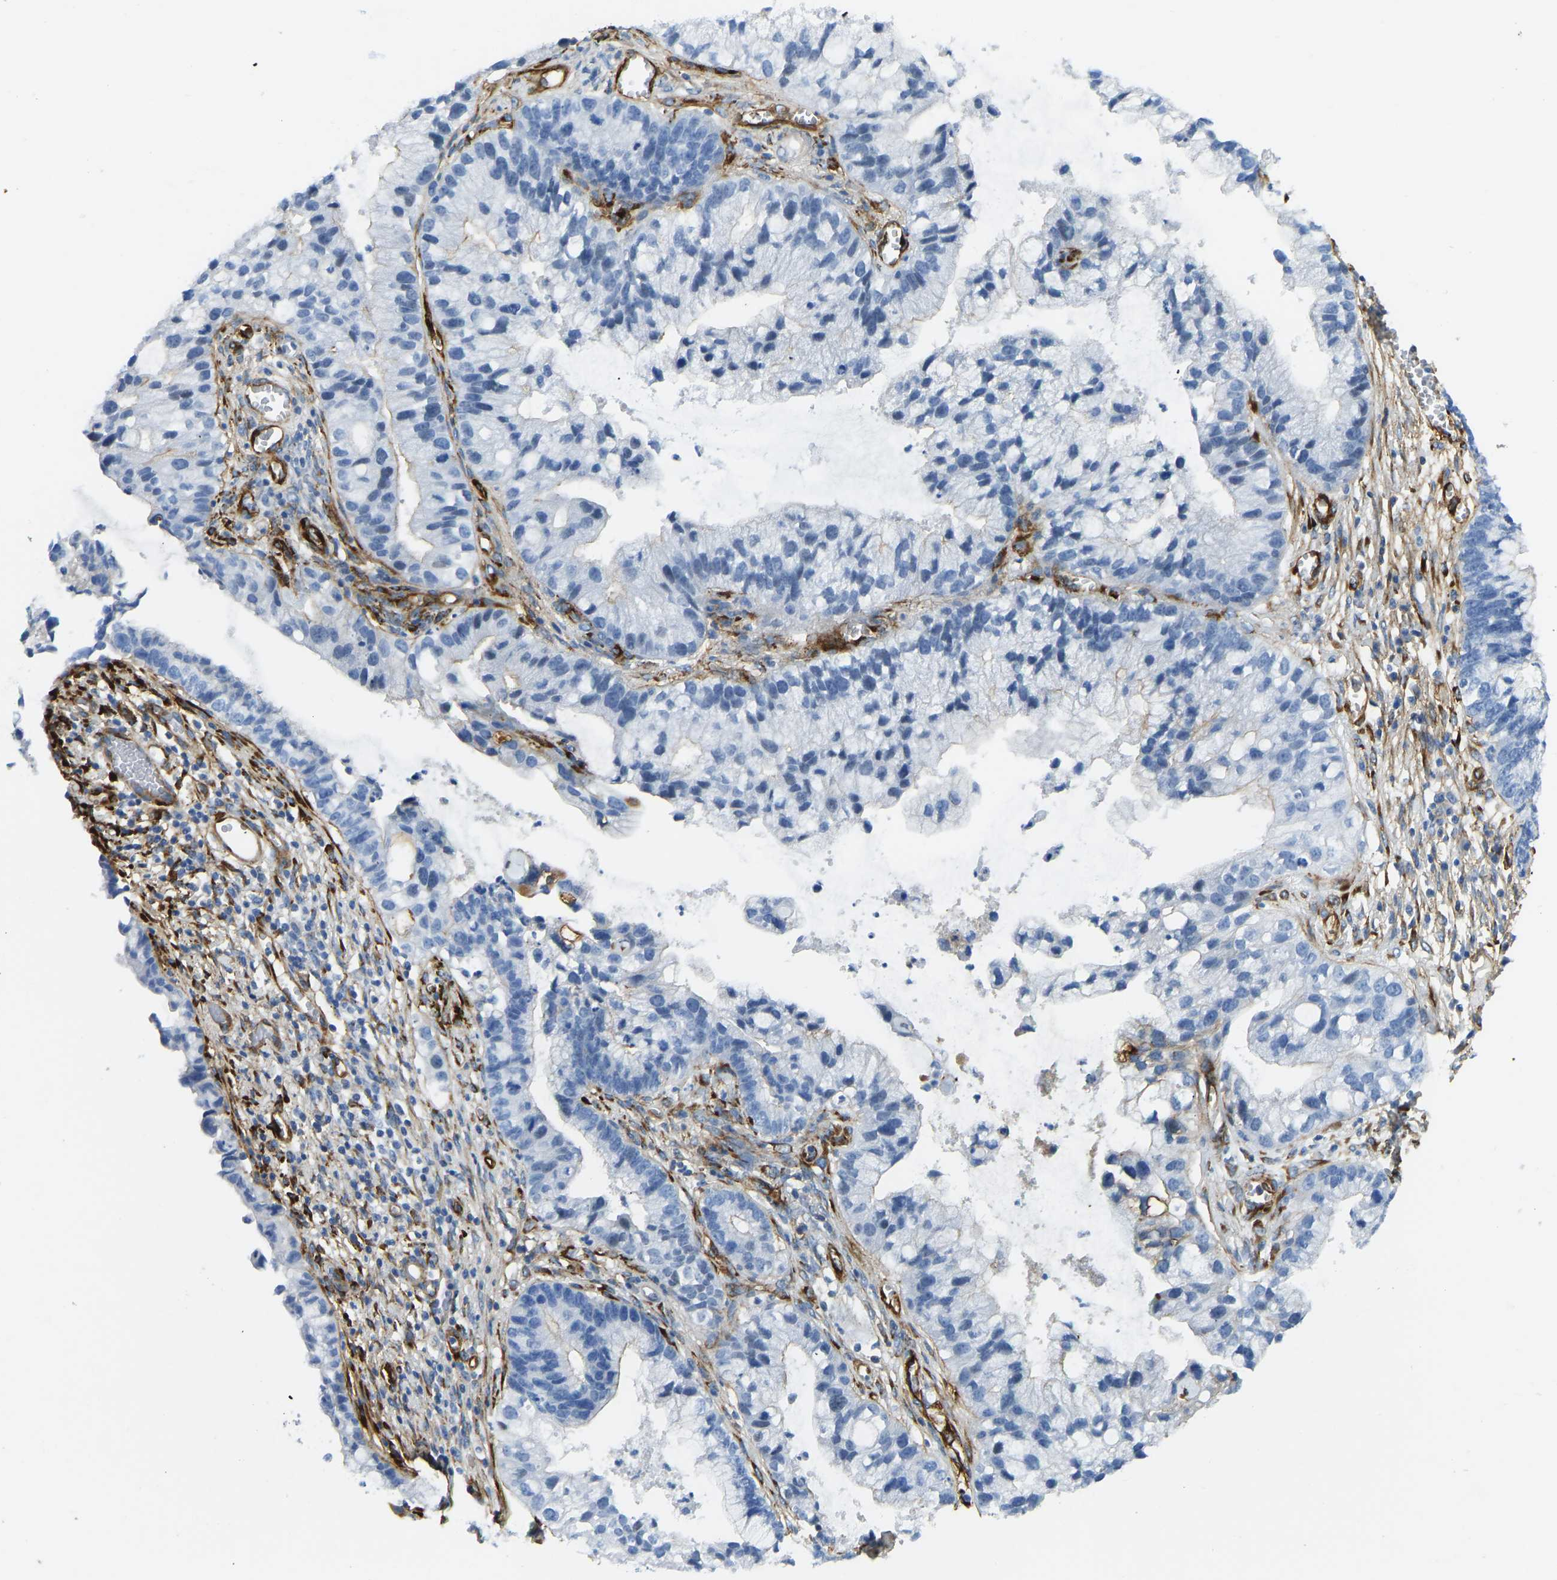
{"staining": {"intensity": "negative", "quantity": "none", "location": "none"}, "tissue": "cervical cancer", "cell_type": "Tumor cells", "image_type": "cancer", "snomed": [{"axis": "morphology", "description": "Adenocarcinoma, NOS"}, {"axis": "topography", "description": "Cervix"}], "caption": "Human adenocarcinoma (cervical) stained for a protein using immunohistochemistry demonstrates no expression in tumor cells.", "gene": "COL15A1", "patient": {"sex": "female", "age": 44}}